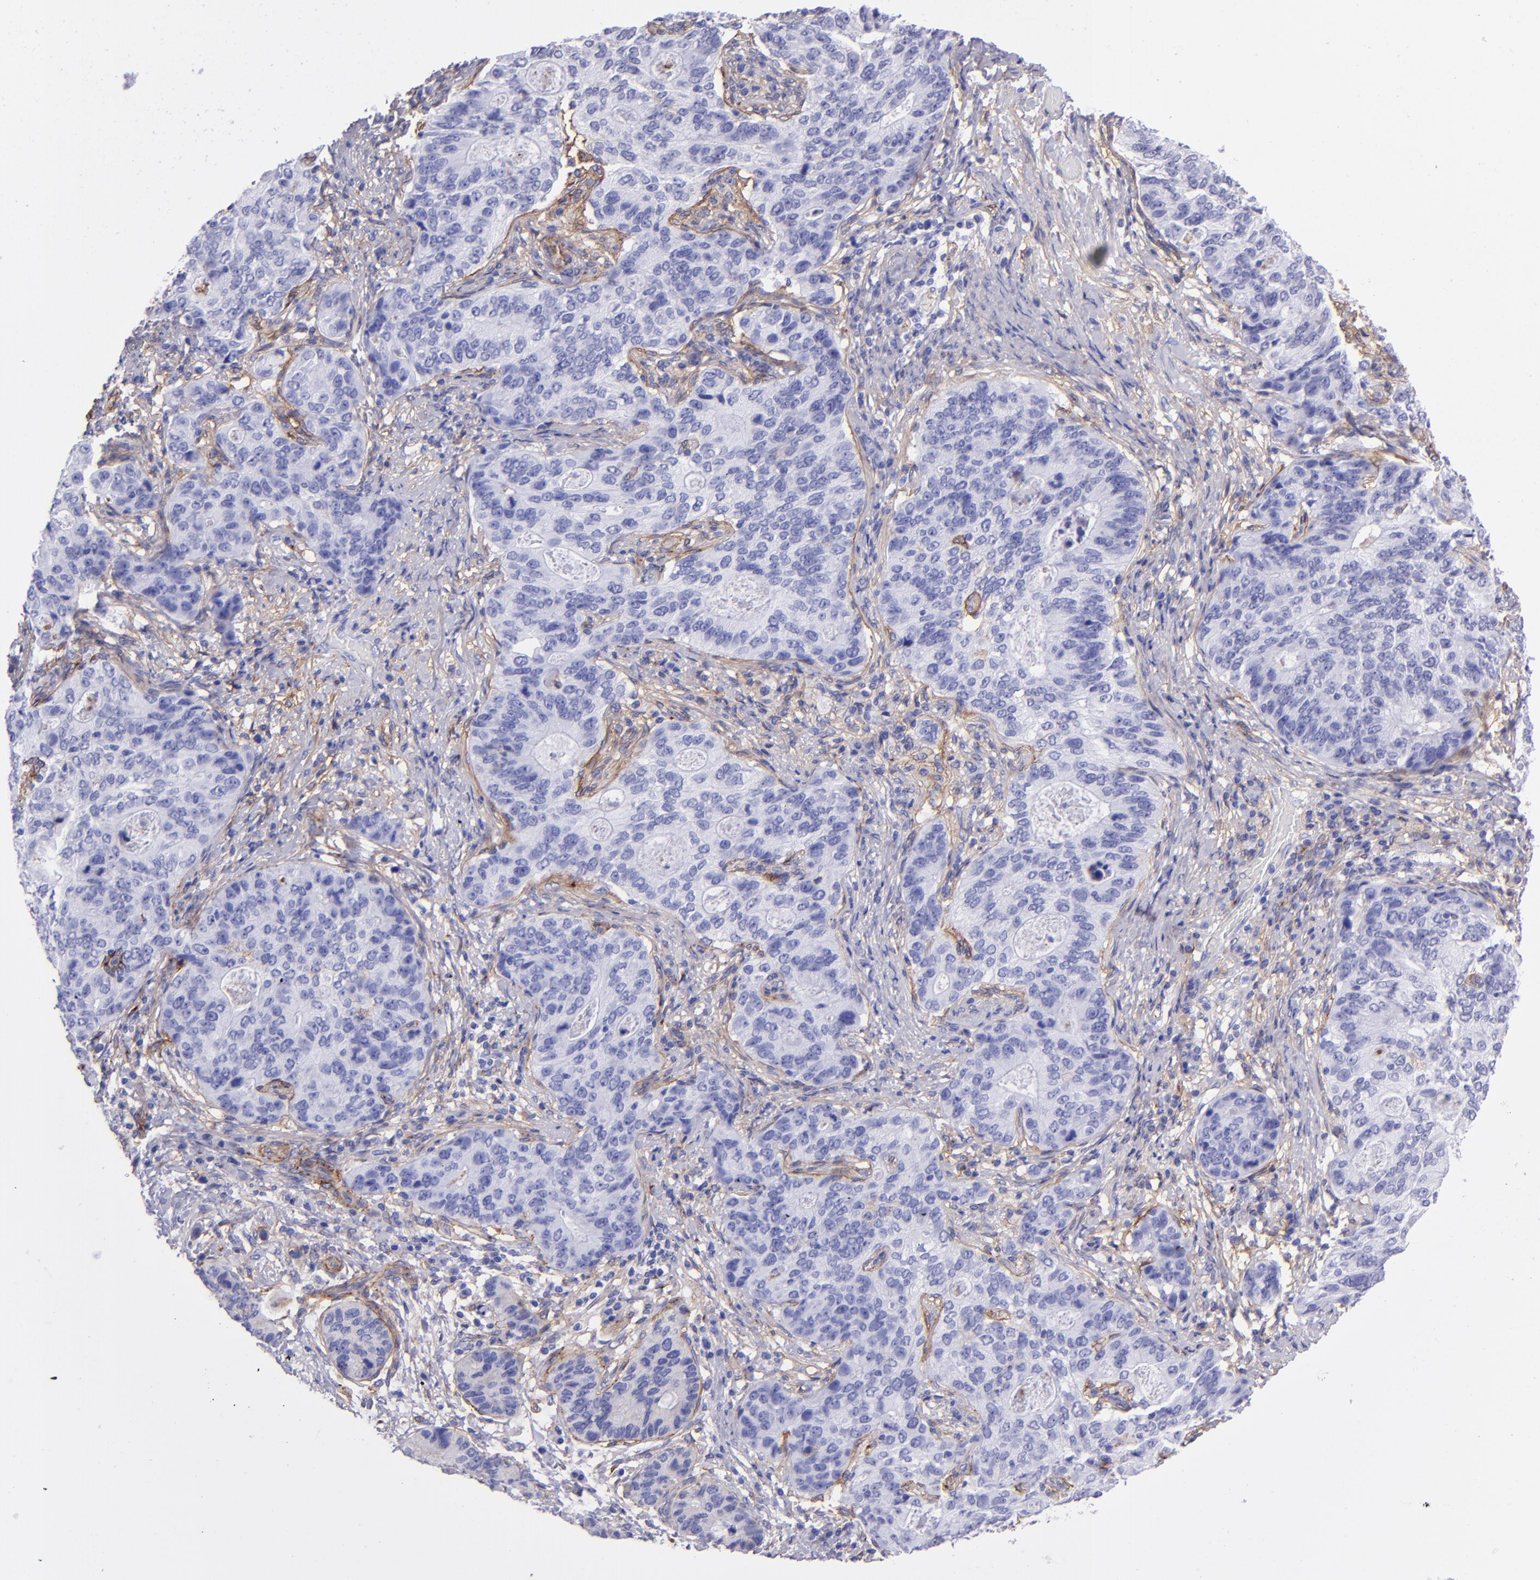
{"staining": {"intensity": "negative", "quantity": "none", "location": "none"}, "tissue": "stomach cancer", "cell_type": "Tumor cells", "image_type": "cancer", "snomed": [{"axis": "morphology", "description": "Adenocarcinoma, NOS"}, {"axis": "topography", "description": "Esophagus"}, {"axis": "topography", "description": "Stomach"}], "caption": "Image shows no protein expression in tumor cells of stomach cancer tissue. (IHC, brightfield microscopy, high magnification).", "gene": "ITGAV", "patient": {"sex": "male", "age": 74}}